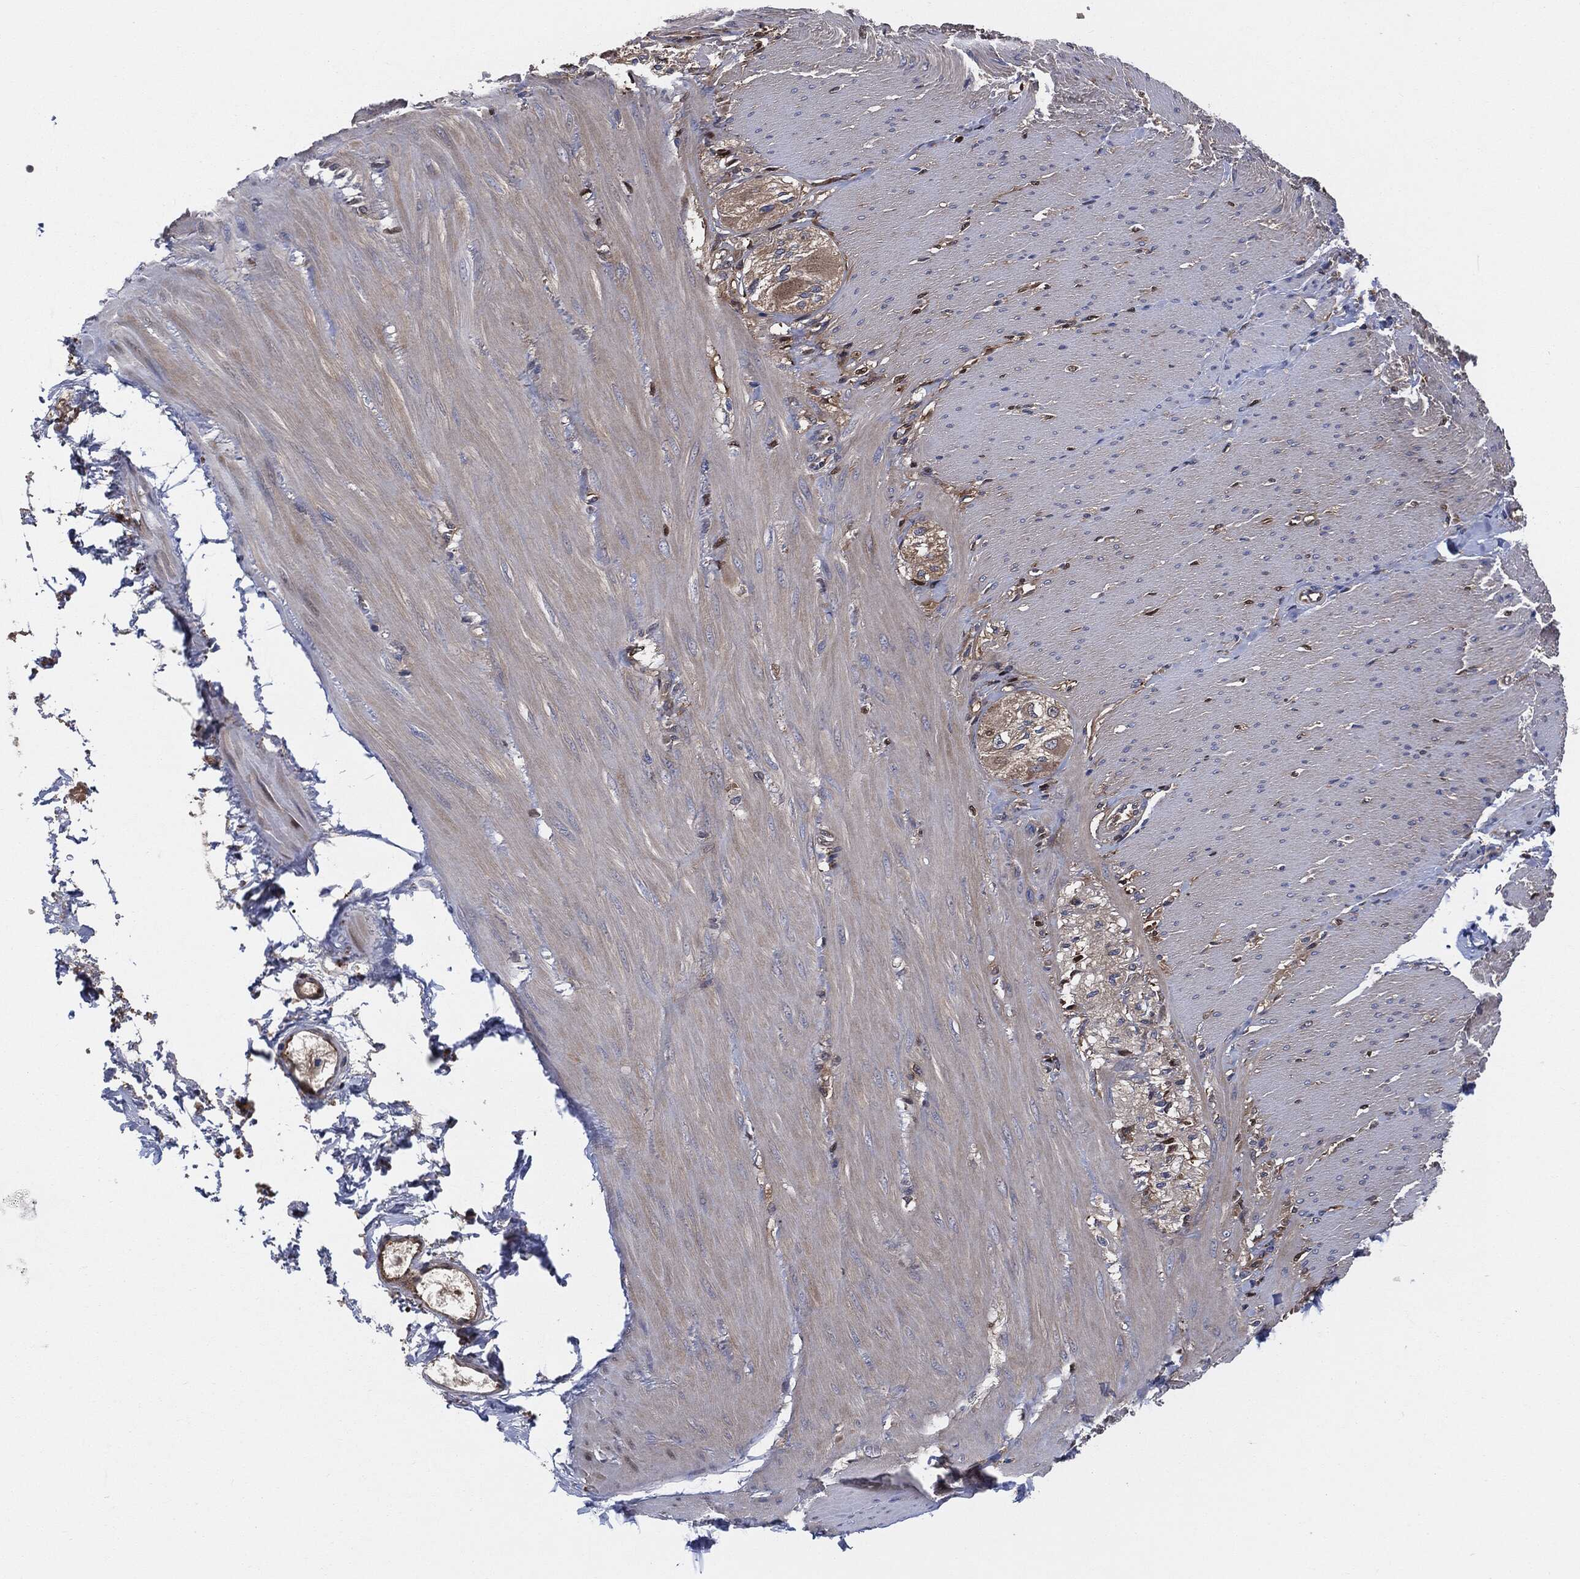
{"staining": {"intensity": "weak", "quantity": "25%-75%", "location": "cytoplasmic/membranous"}, "tissue": "soft tissue", "cell_type": "Fibroblasts", "image_type": "normal", "snomed": [{"axis": "morphology", "description": "Normal tissue, NOS"}, {"axis": "topography", "description": "Smooth muscle"}, {"axis": "topography", "description": "Duodenum"}, {"axis": "topography", "description": "Peripheral nerve tissue"}], "caption": "Immunohistochemistry of unremarkable human soft tissue reveals low levels of weak cytoplasmic/membranous staining in about 25%-75% of fibroblasts. Immunohistochemistry (ihc) stains the protein in brown and the nuclei are stained blue.", "gene": "XPNPEP1", "patient": {"sex": "female", "age": 61}}